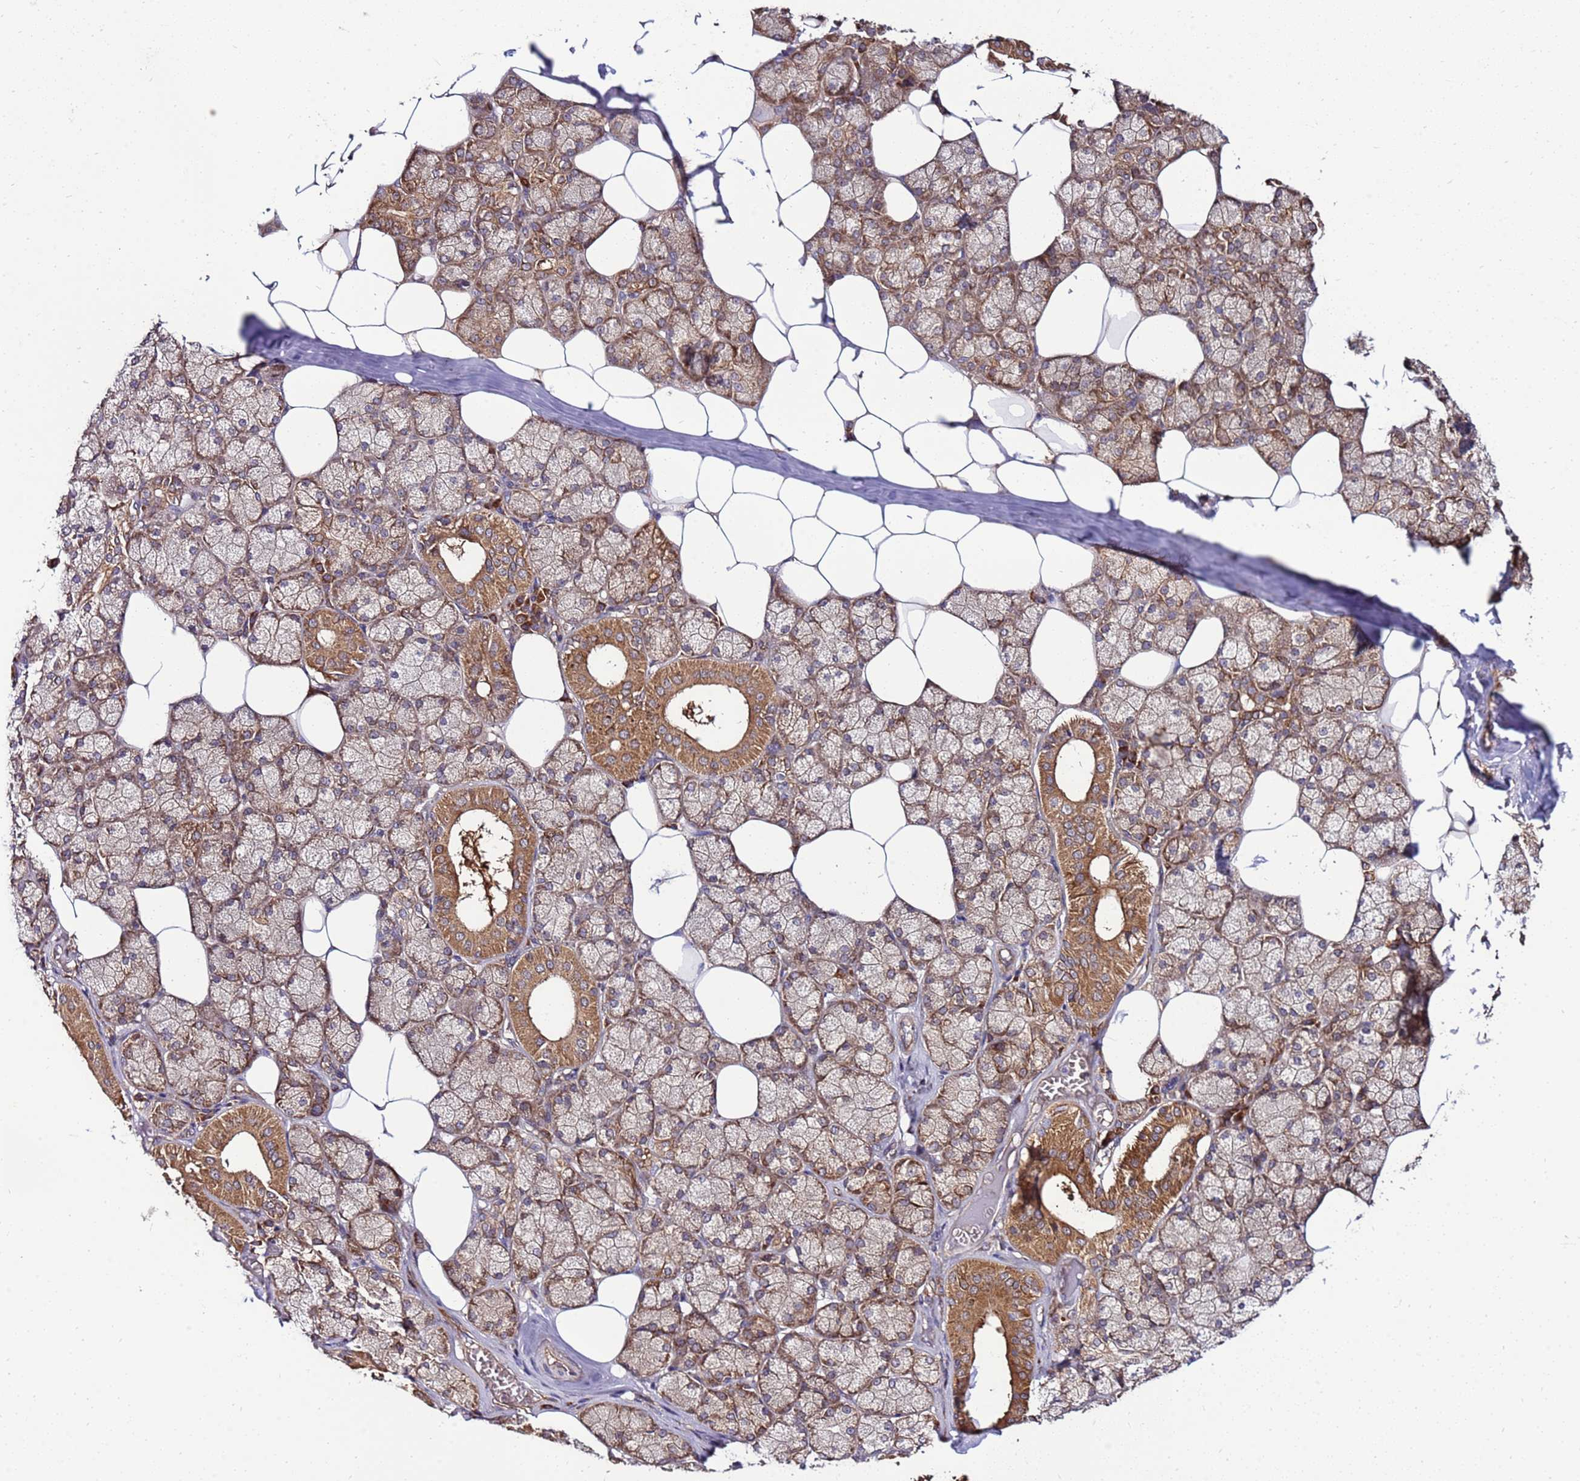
{"staining": {"intensity": "moderate", "quantity": ">75%", "location": "cytoplasmic/membranous"}, "tissue": "salivary gland", "cell_type": "Glandular cells", "image_type": "normal", "snomed": [{"axis": "morphology", "description": "Normal tissue, NOS"}, {"axis": "topography", "description": "Salivary gland"}], "caption": "Protein staining displays moderate cytoplasmic/membranous positivity in about >75% of glandular cells in benign salivary gland.", "gene": "SLC44A5", "patient": {"sex": "male", "age": 62}}